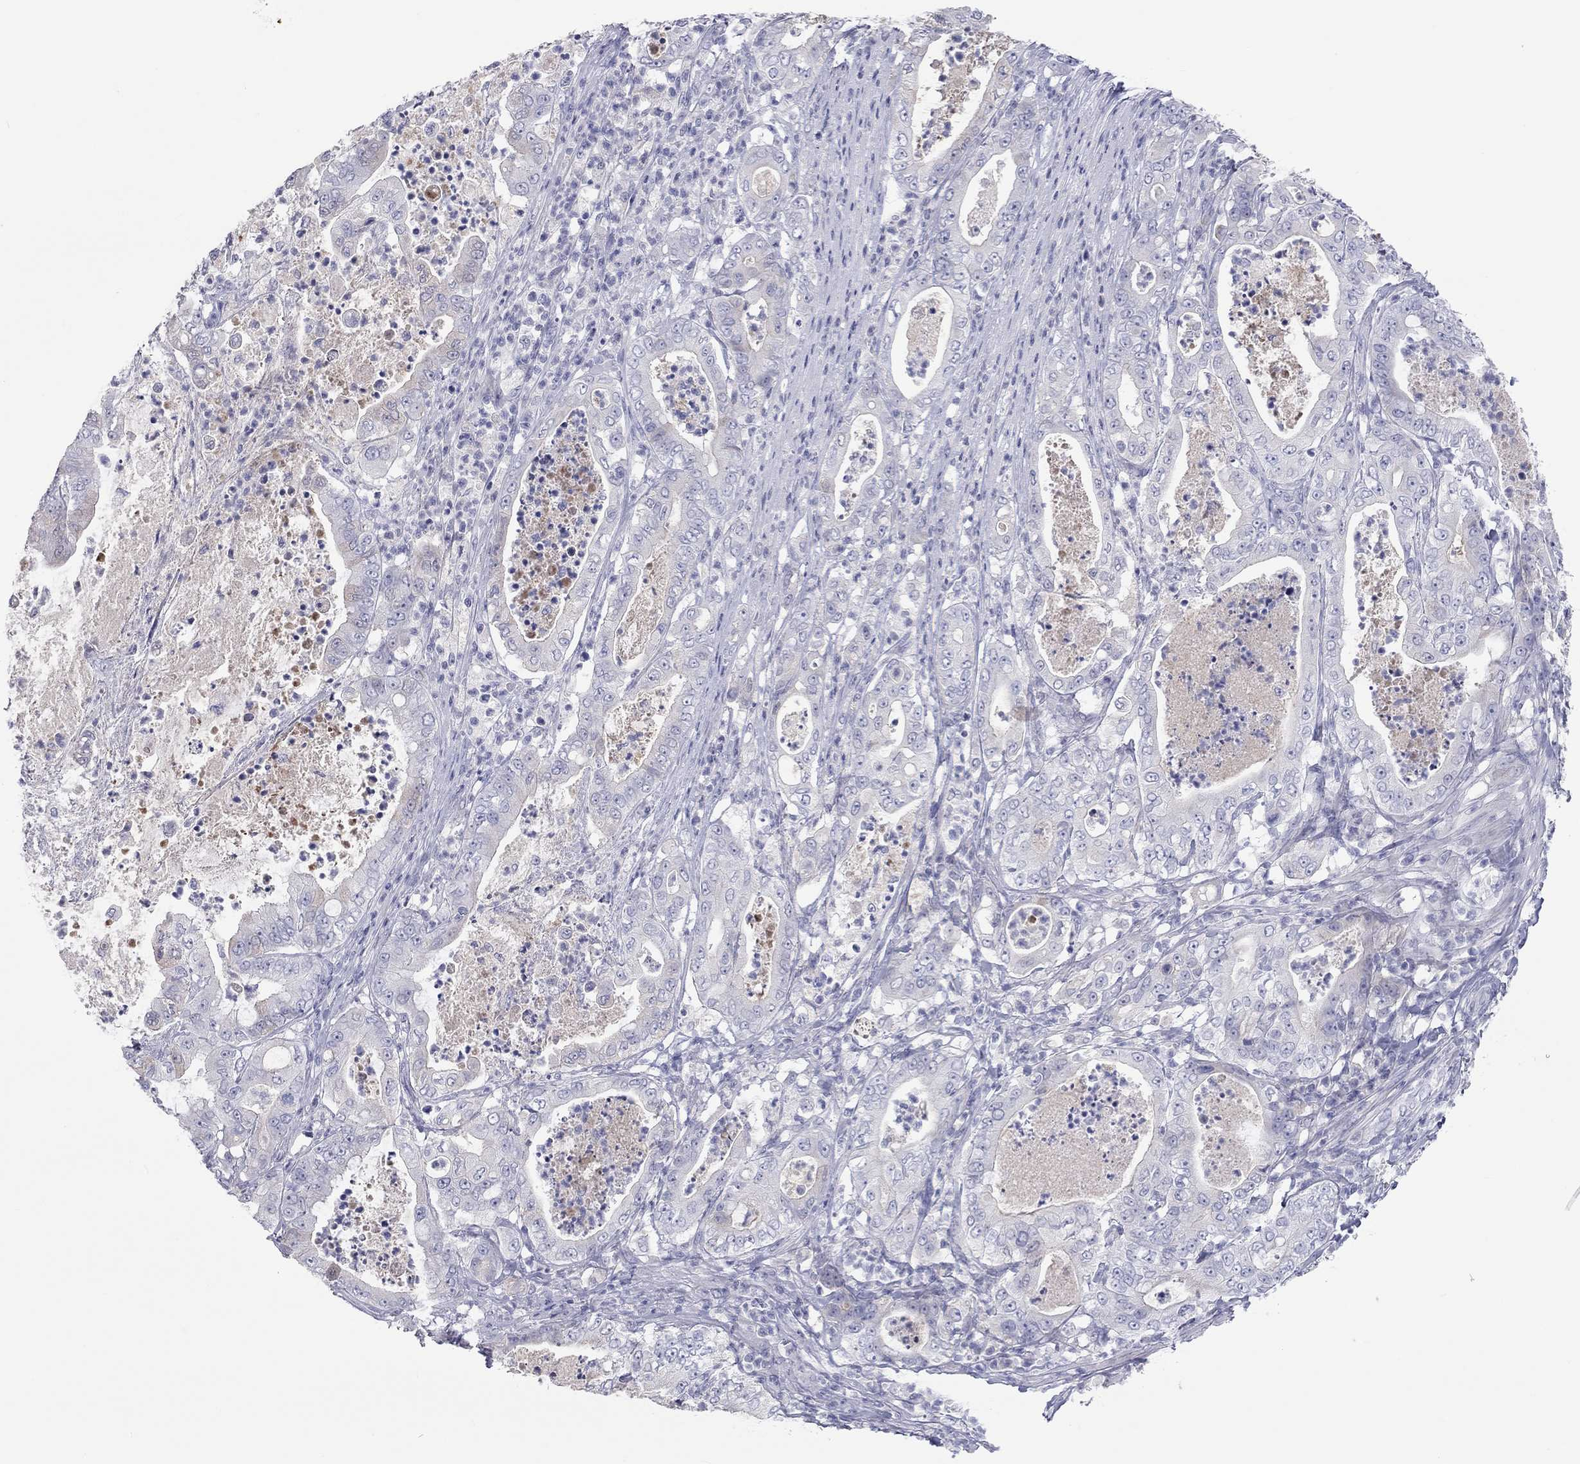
{"staining": {"intensity": "negative", "quantity": "none", "location": "none"}, "tissue": "pancreatic cancer", "cell_type": "Tumor cells", "image_type": "cancer", "snomed": [{"axis": "morphology", "description": "Adenocarcinoma, NOS"}, {"axis": "topography", "description": "Pancreas"}], "caption": "The photomicrograph exhibits no significant positivity in tumor cells of pancreatic cancer.", "gene": "ST7L", "patient": {"sex": "male", "age": 71}}